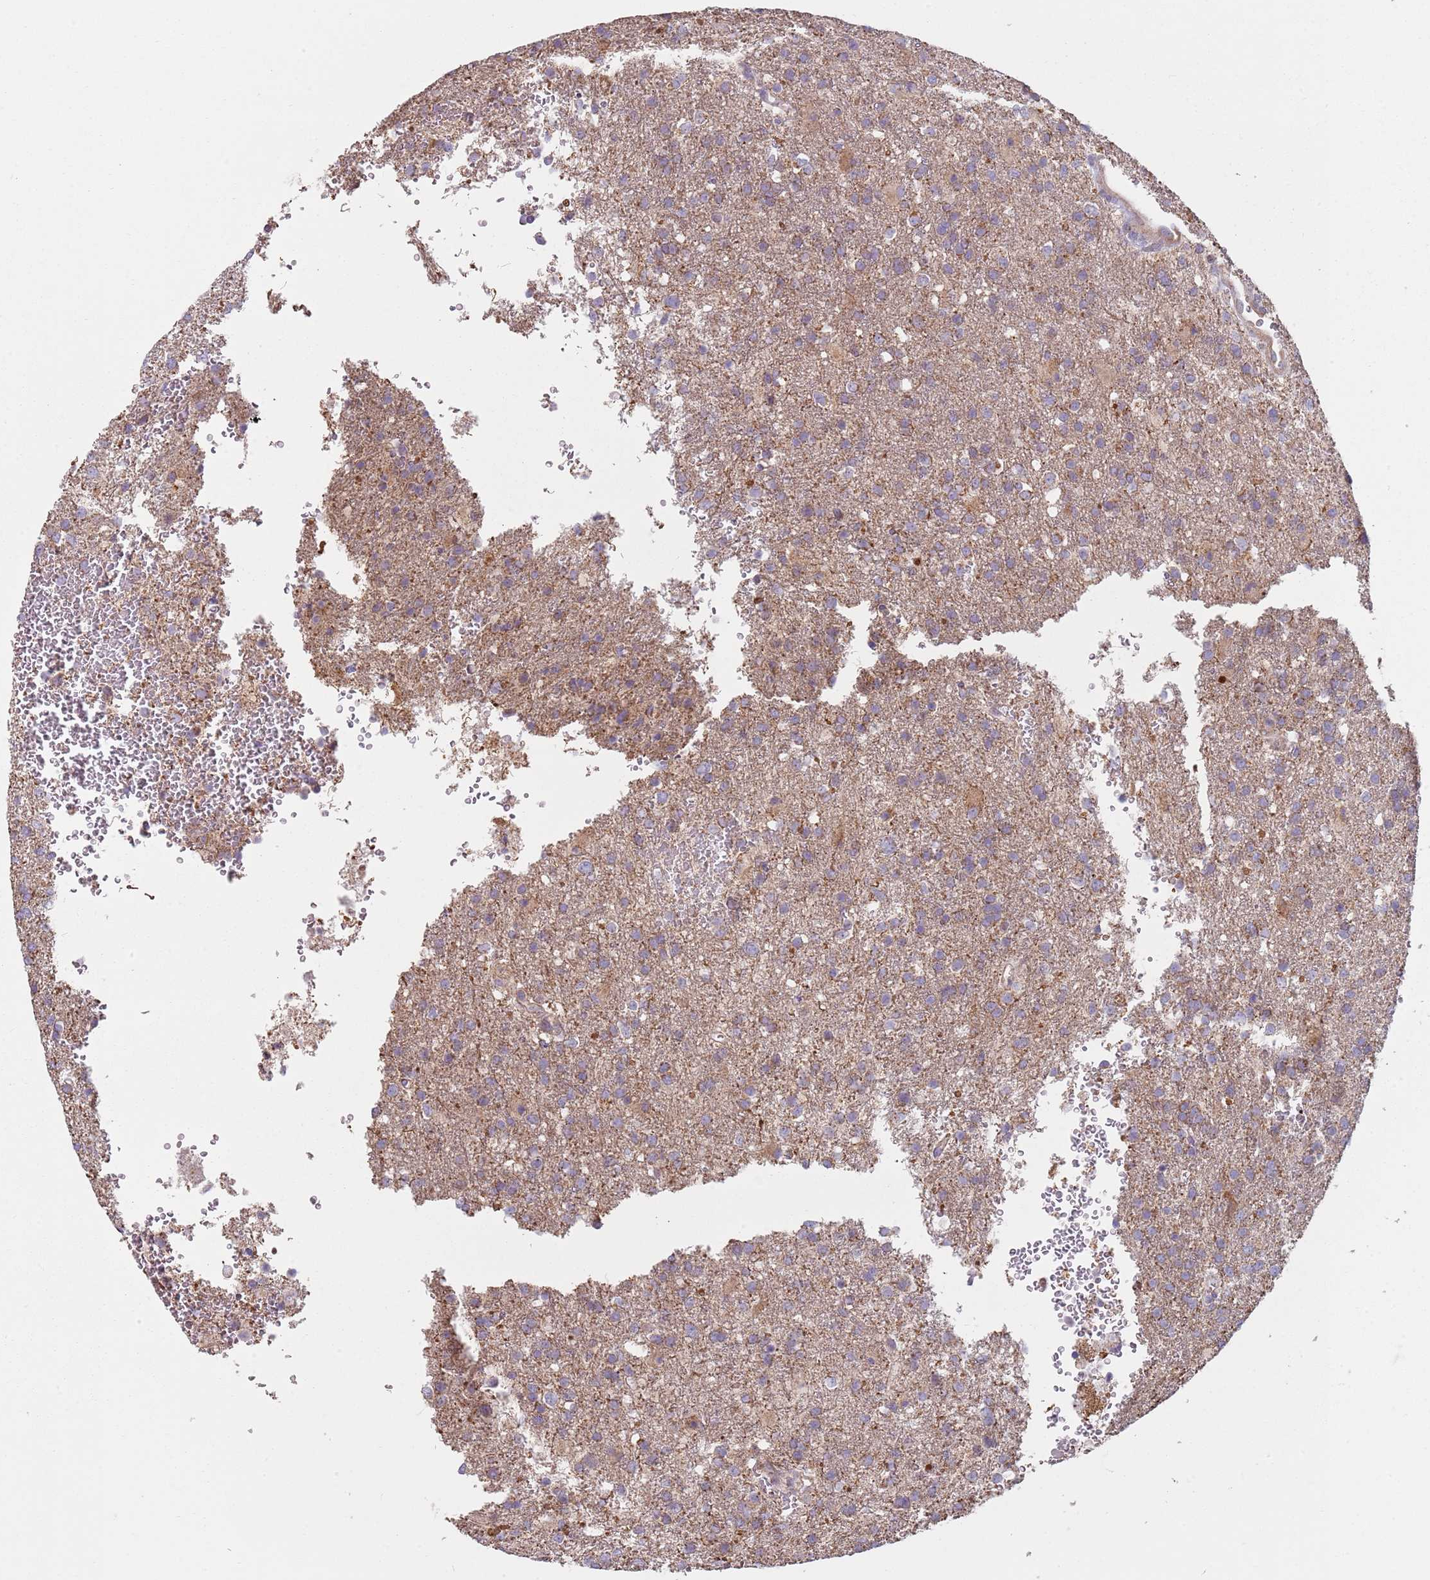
{"staining": {"intensity": "weak", "quantity": "<25%", "location": "cytoplasmic/membranous"}, "tissue": "glioma", "cell_type": "Tumor cells", "image_type": "cancer", "snomed": [{"axis": "morphology", "description": "Glioma, malignant, High grade"}, {"axis": "topography", "description": "Brain"}], "caption": "Photomicrograph shows no protein staining in tumor cells of malignant high-grade glioma tissue.", "gene": "GAS8", "patient": {"sex": "female", "age": 74}}